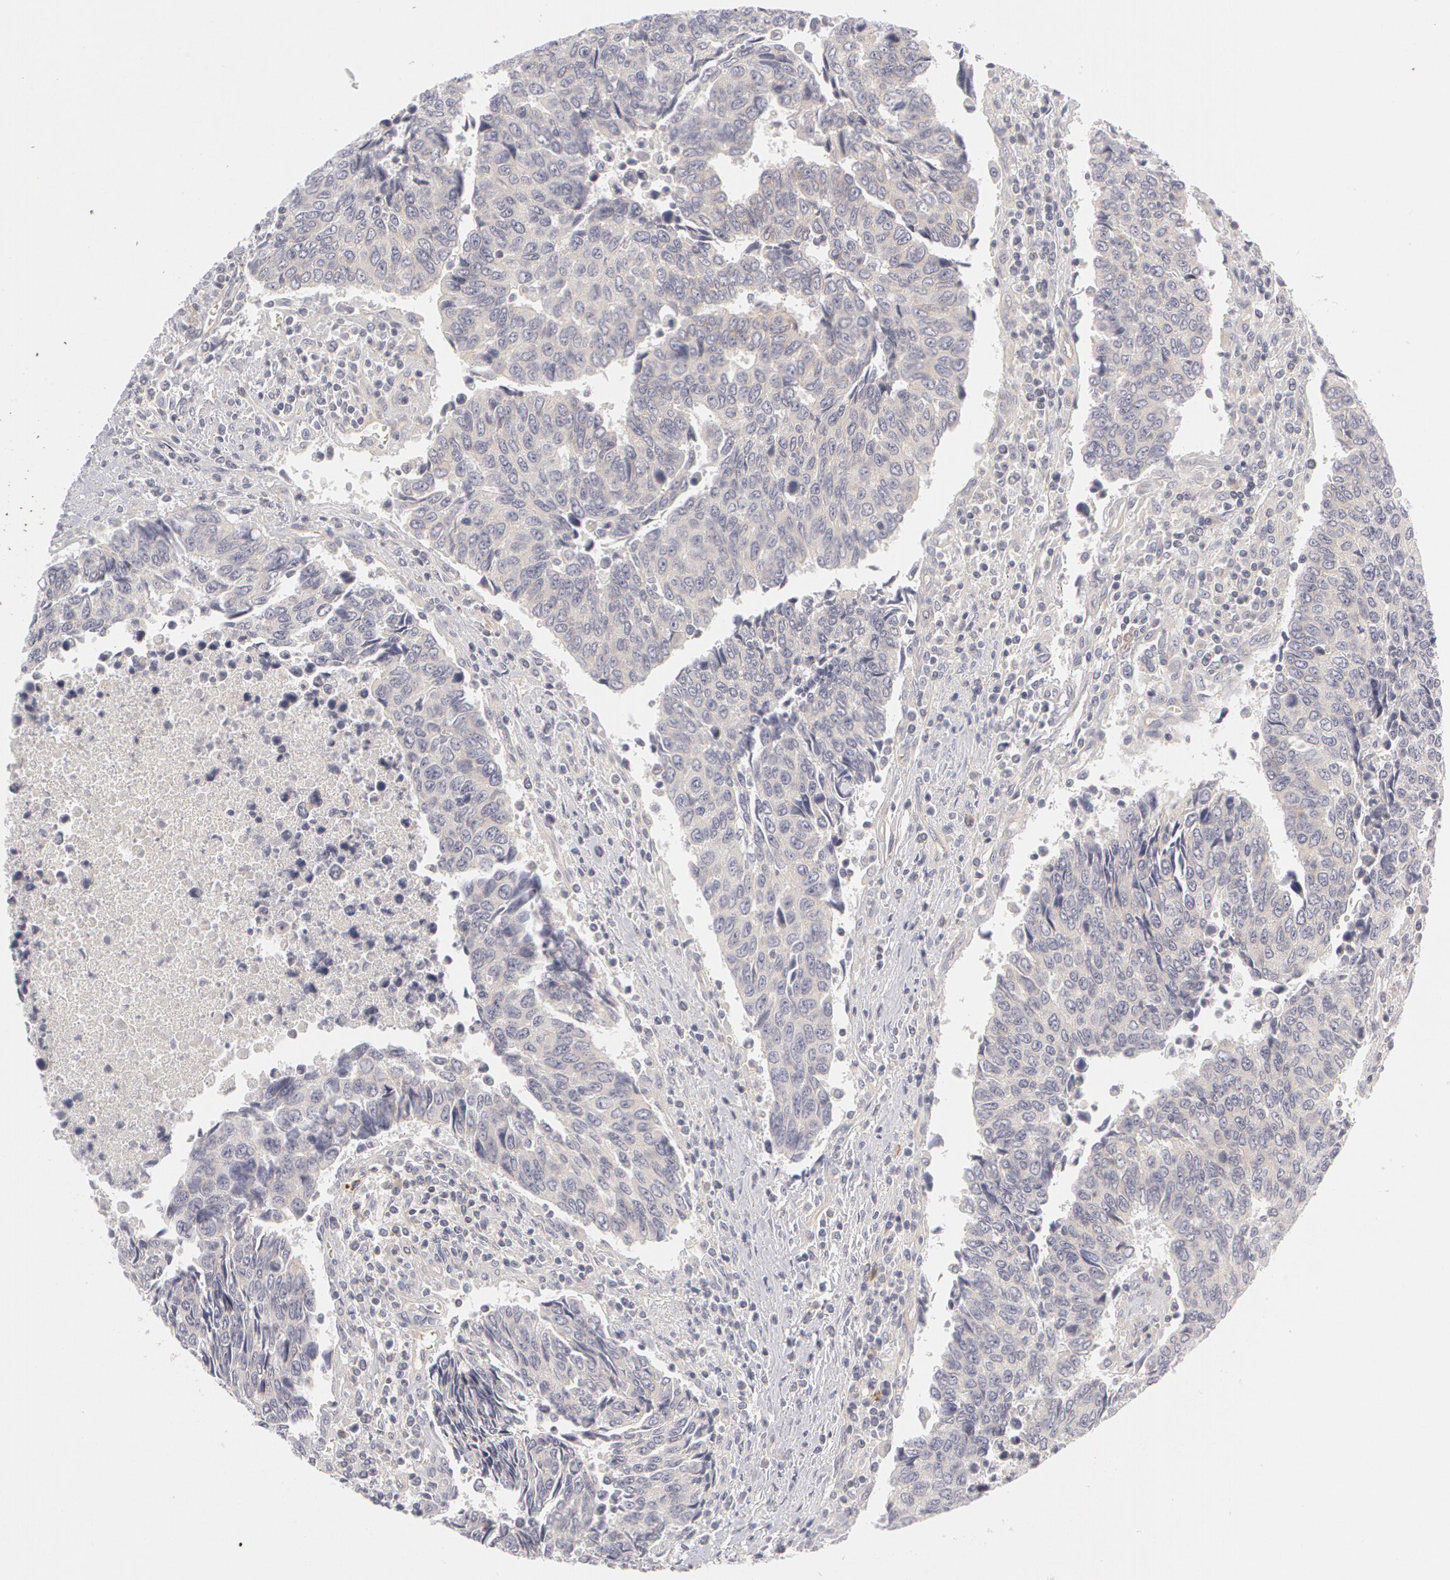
{"staining": {"intensity": "weak", "quantity": "25%-75%", "location": "cytoplasmic/membranous"}, "tissue": "urothelial cancer", "cell_type": "Tumor cells", "image_type": "cancer", "snomed": [{"axis": "morphology", "description": "Urothelial carcinoma, High grade"}, {"axis": "topography", "description": "Urinary bladder"}], "caption": "An immunohistochemistry histopathology image of neoplastic tissue is shown. Protein staining in brown labels weak cytoplasmic/membranous positivity in high-grade urothelial carcinoma within tumor cells.", "gene": "ABCB1", "patient": {"sex": "male", "age": 86}}